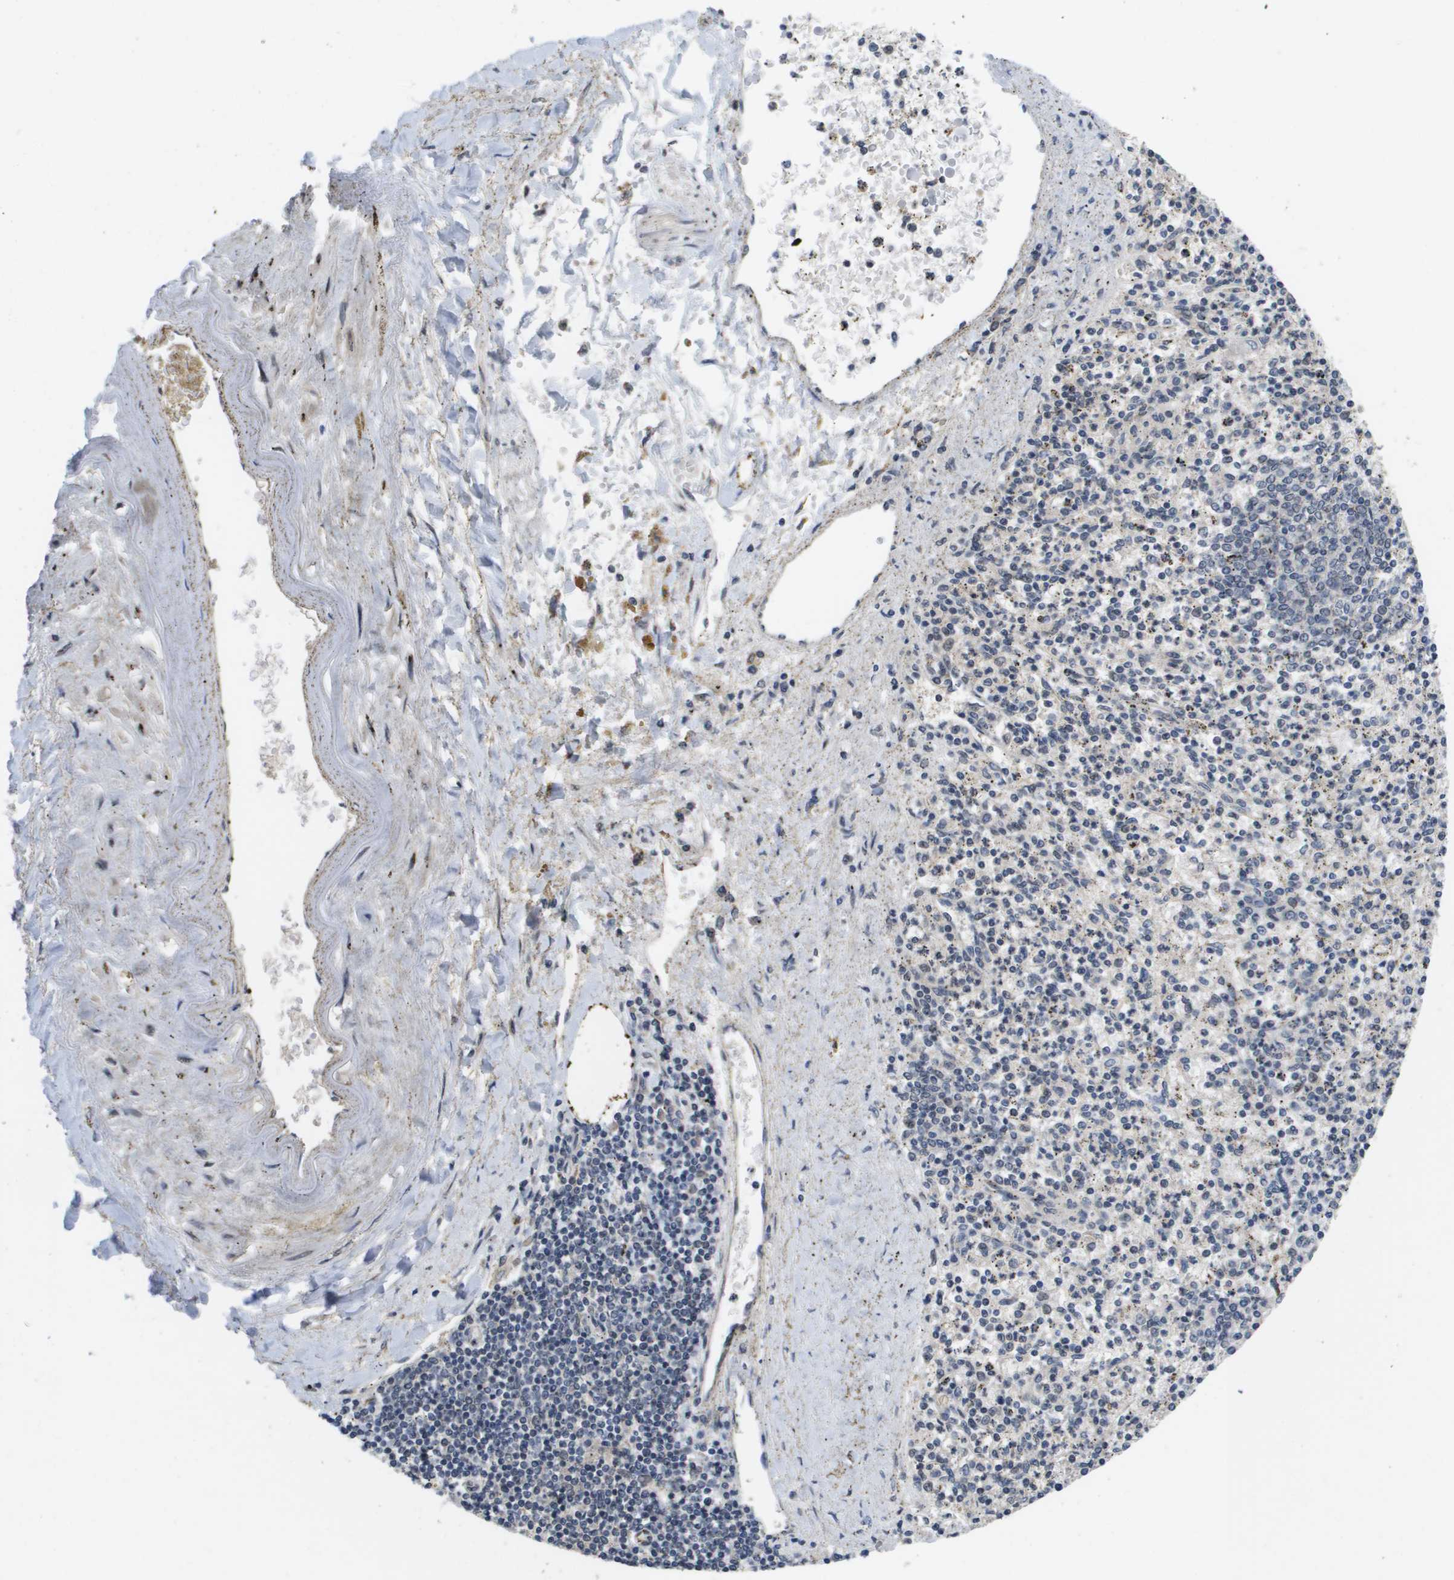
{"staining": {"intensity": "weak", "quantity": "<25%", "location": "cytoplasmic/membranous,nuclear"}, "tissue": "spleen", "cell_type": "Cells in red pulp", "image_type": "normal", "snomed": [{"axis": "morphology", "description": "Normal tissue, NOS"}, {"axis": "topography", "description": "Spleen"}], "caption": "This is a histopathology image of IHC staining of unremarkable spleen, which shows no positivity in cells in red pulp. The staining is performed using DAB (3,3'-diaminobenzidine) brown chromogen with nuclei counter-stained in using hematoxylin.", "gene": "AMBRA1", "patient": {"sex": "male", "age": 72}}